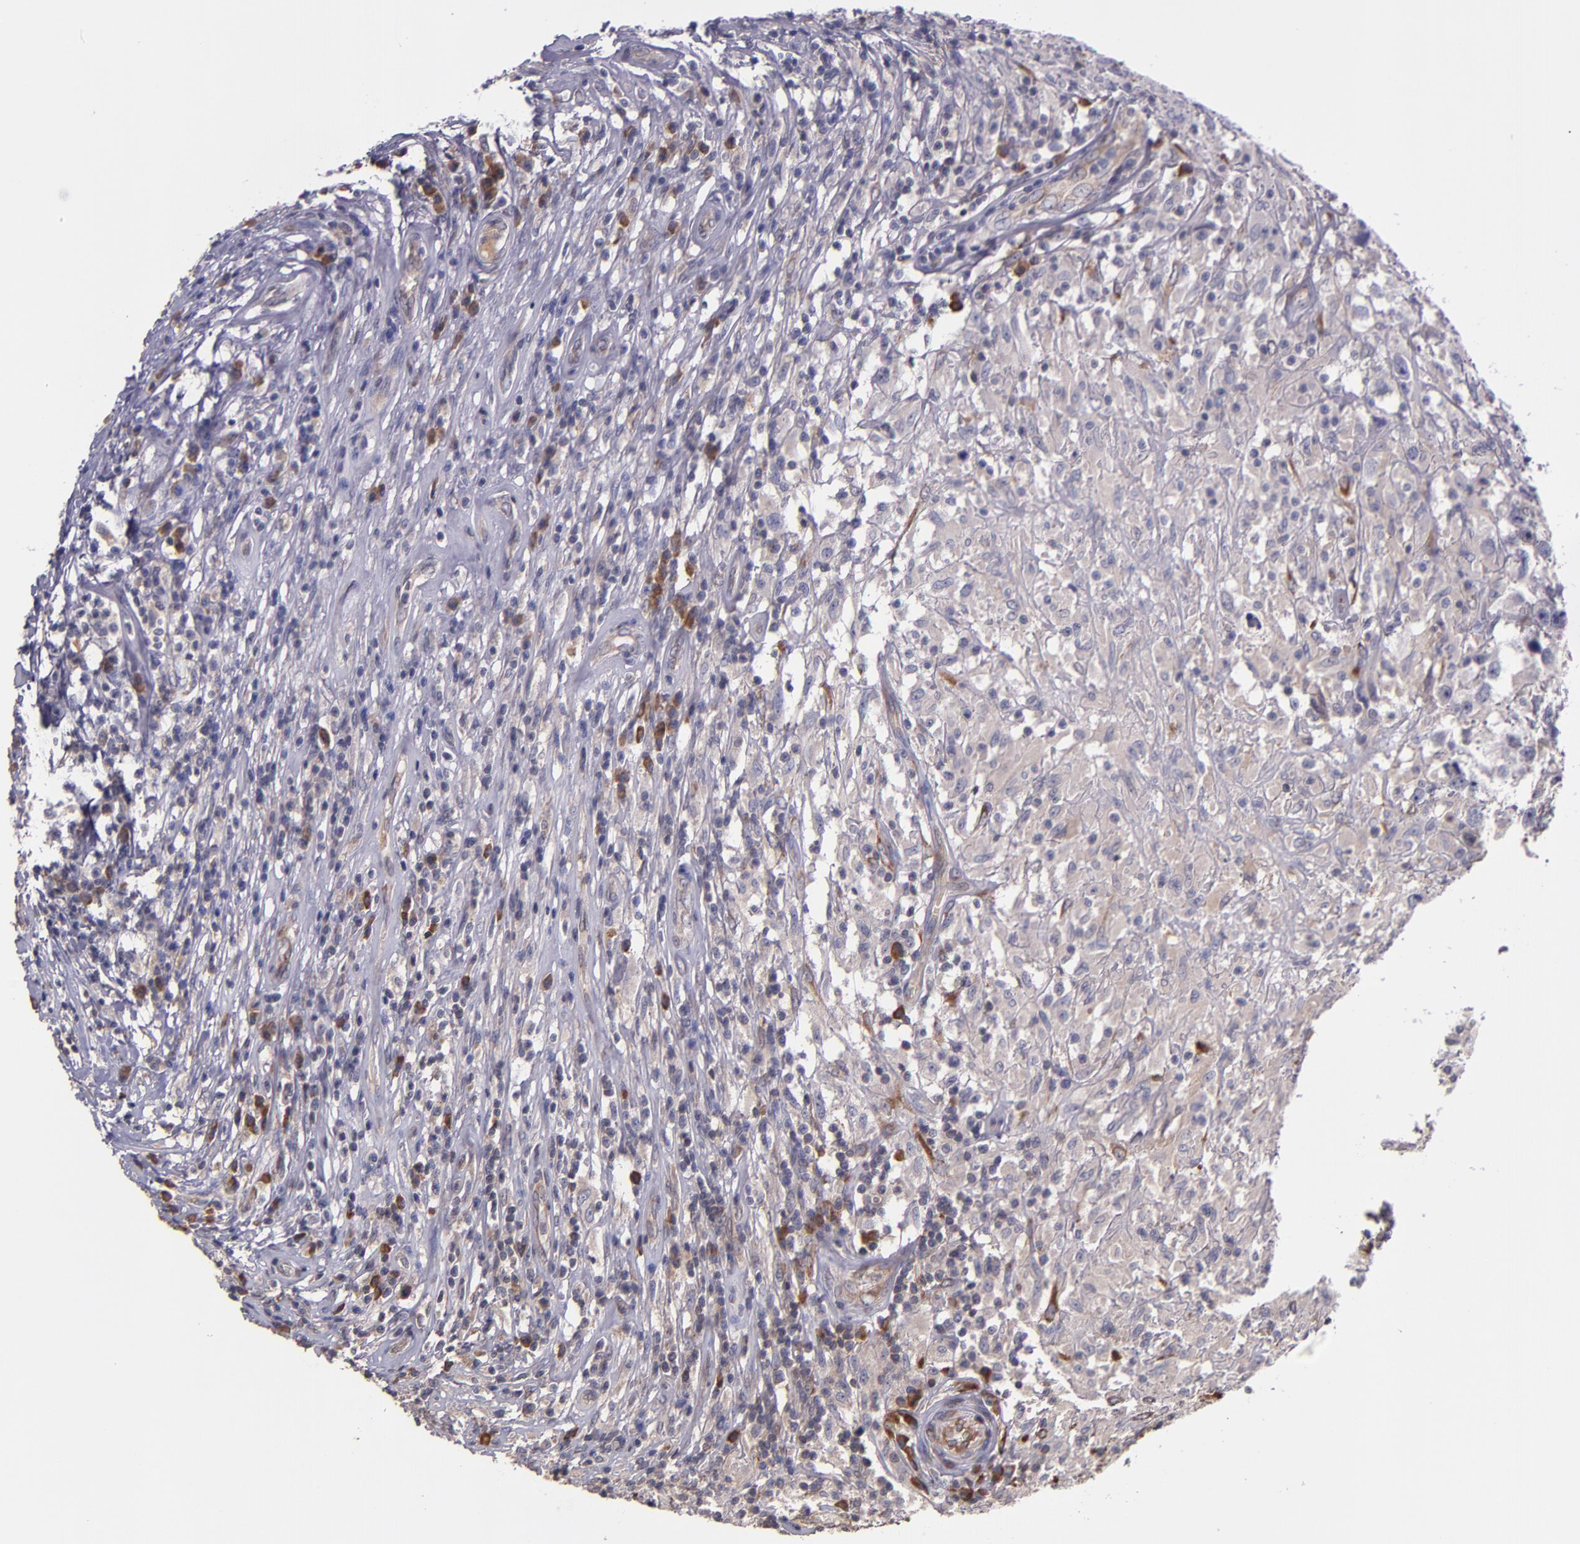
{"staining": {"intensity": "weak", "quantity": ">75%", "location": "cytoplasmic/membranous"}, "tissue": "testis cancer", "cell_type": "Tumor cells", "image_type": "cancer", "snomed": [{"axis": "morphology", "description": "Seminoma, NOS"}, {"axis": "topography", "description": "Testis"}], "caption": "The immunohistochemical stain highlights weak cytoplasmic/membranous staining in tumor cells of testis cancer (seminoma) tissue.", "gene": "PRAF2", "patient": {"sex": "male", "age": 34}}